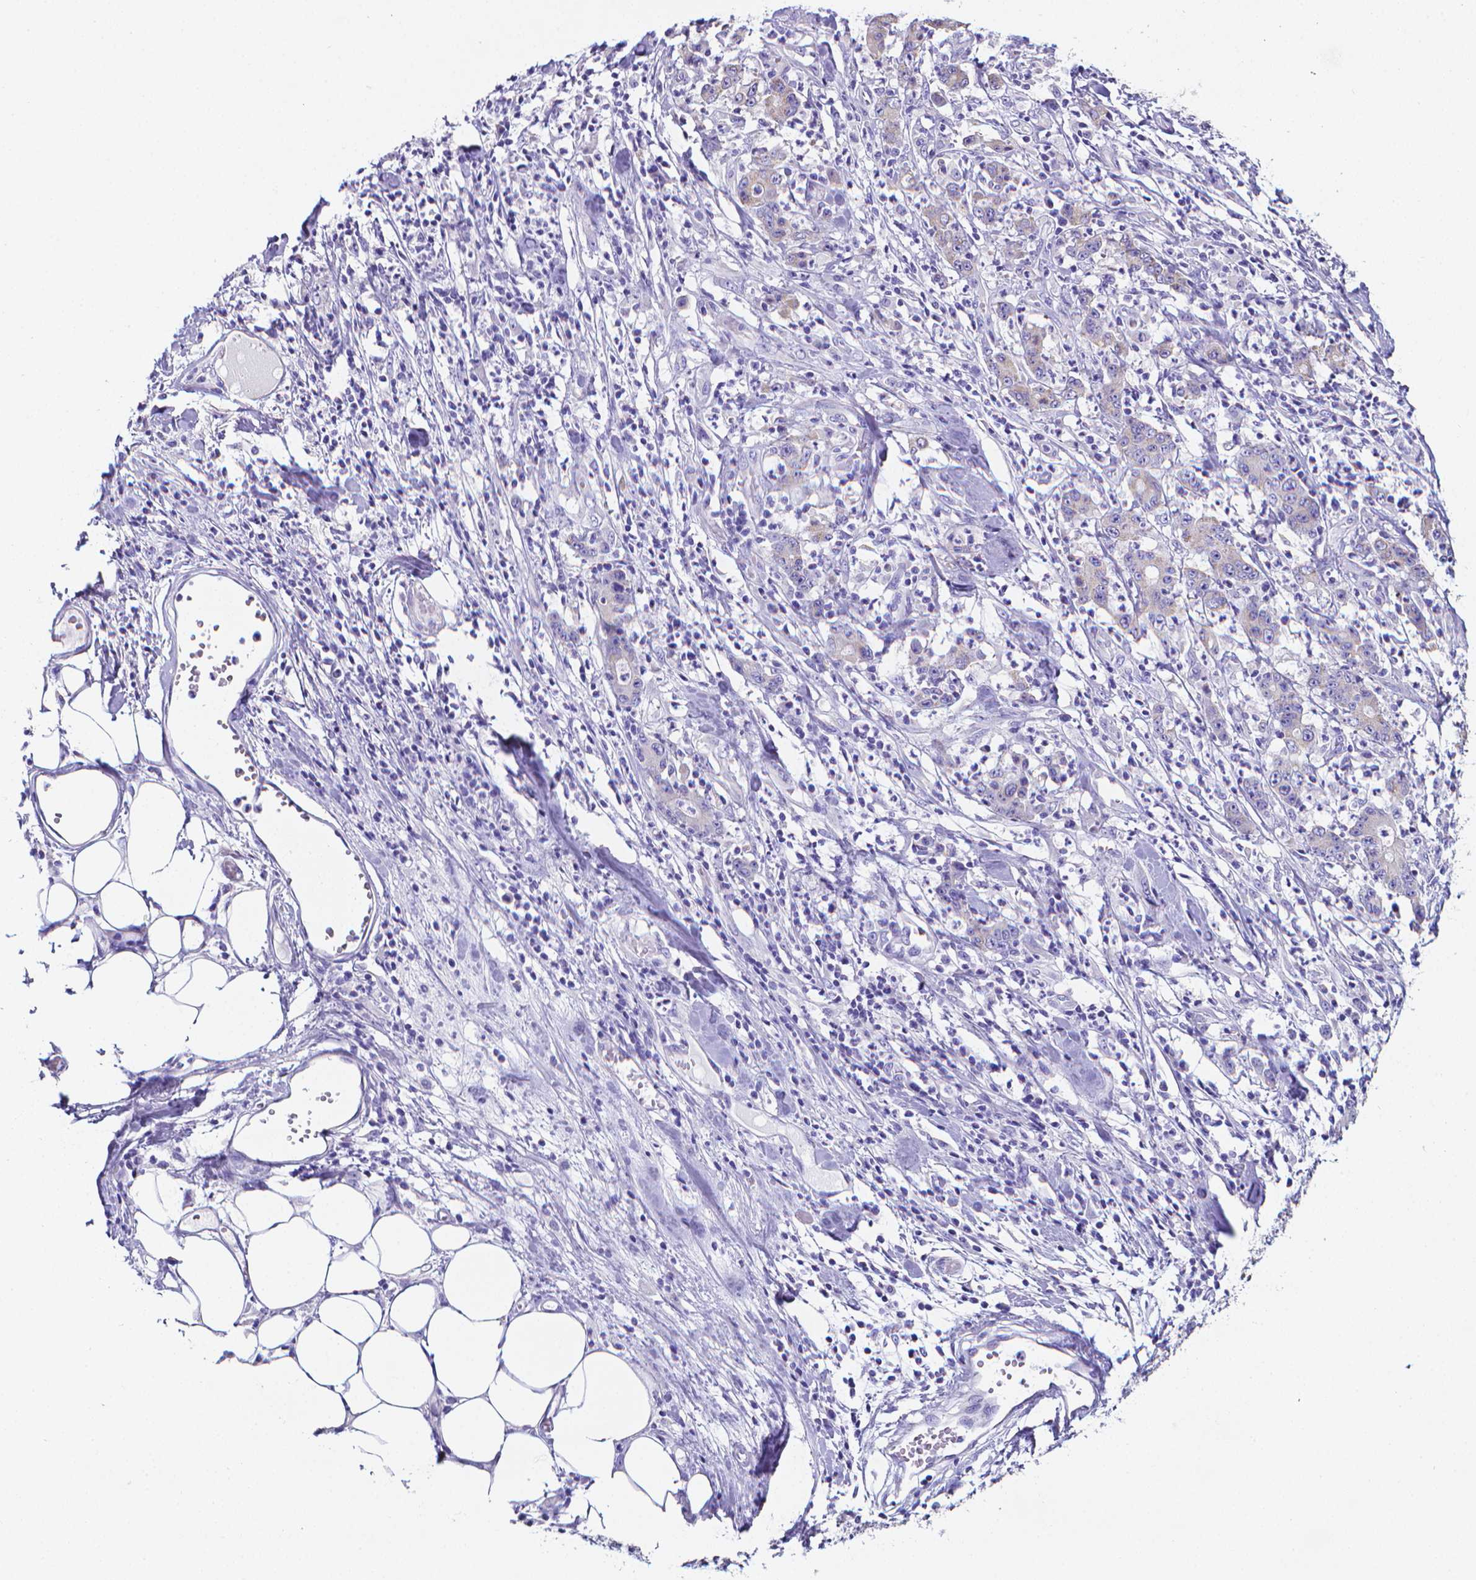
{"staining": {"intensity": "negative", "quantity": "none", "location": "none"}, "tissue": "stomach cancer", "cell_type": "Tumor cells", "image_type": "cancer", "snomed": [{"axis": "morphology", "description": "Adenocarcinoma, NOS"}, {"axis": "topography", "description": "Stomach, upper"}], "caption": "Human stomach adenocarcinoma stained for a protein using immunohistochemistry exhibits no expression in tumor cells.", "gene": "LRRC73", "patient": {"sex": "male", "age": 68}}